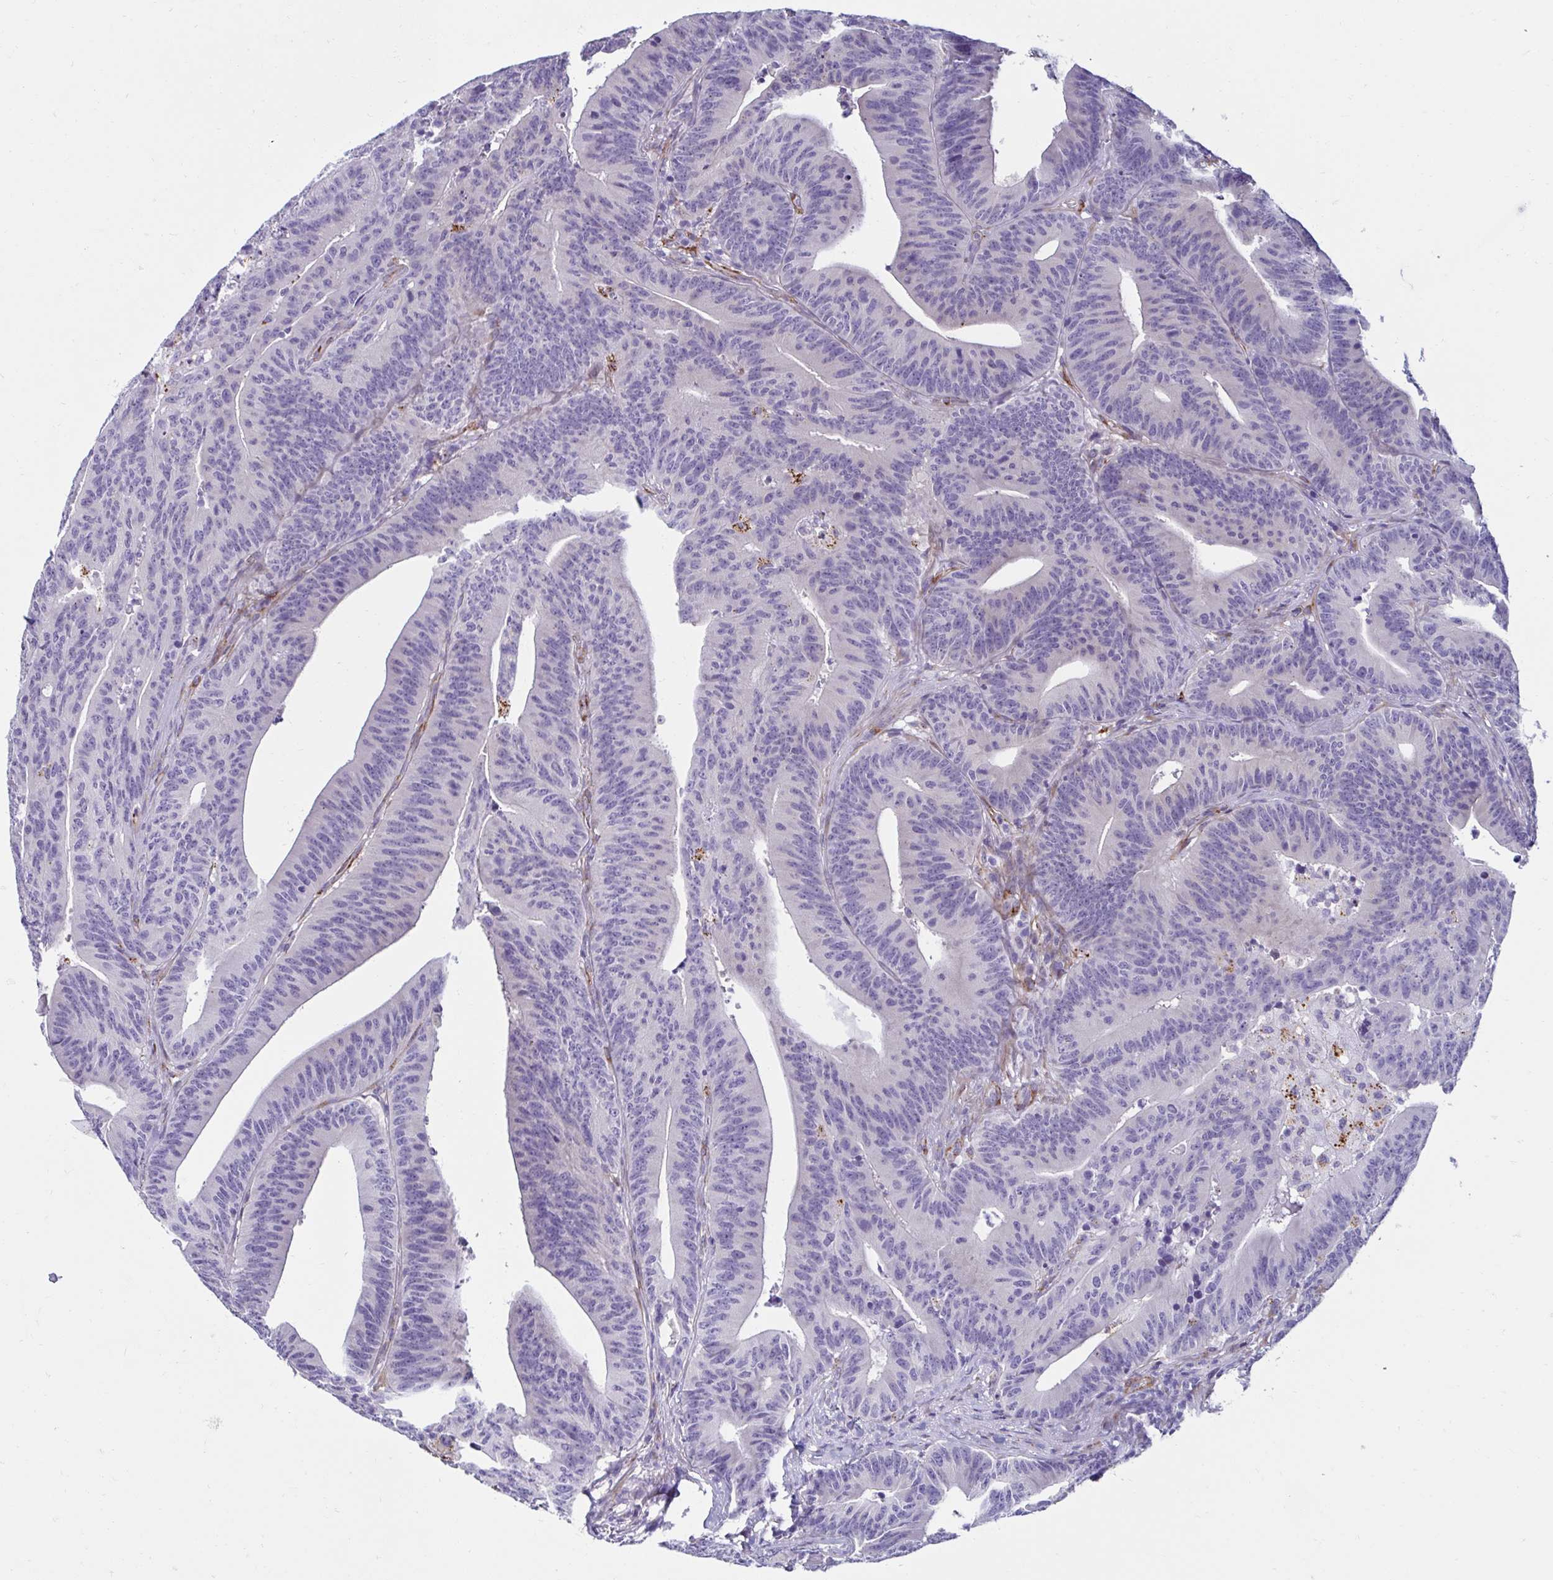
{"staining": {"intensity": "negative", "quantity": "none", "location": "none"}, "tissue": "colorectal cancer", "cell_type": "Tumor cells", "image_type": "cancer", "snomed": [{"axis": "morphology", "description": "Adenocarcinoma, NOS"}, {"axis": "topography", "description": "Colon"}], "caption": "This is an immunohistochemistry histopathology image of colorectal cancer (adenocarcinoma). There is no expression in tumor cells.", "gene": "ANKRD62", "patient": {"sex": "female", "age": 78}}